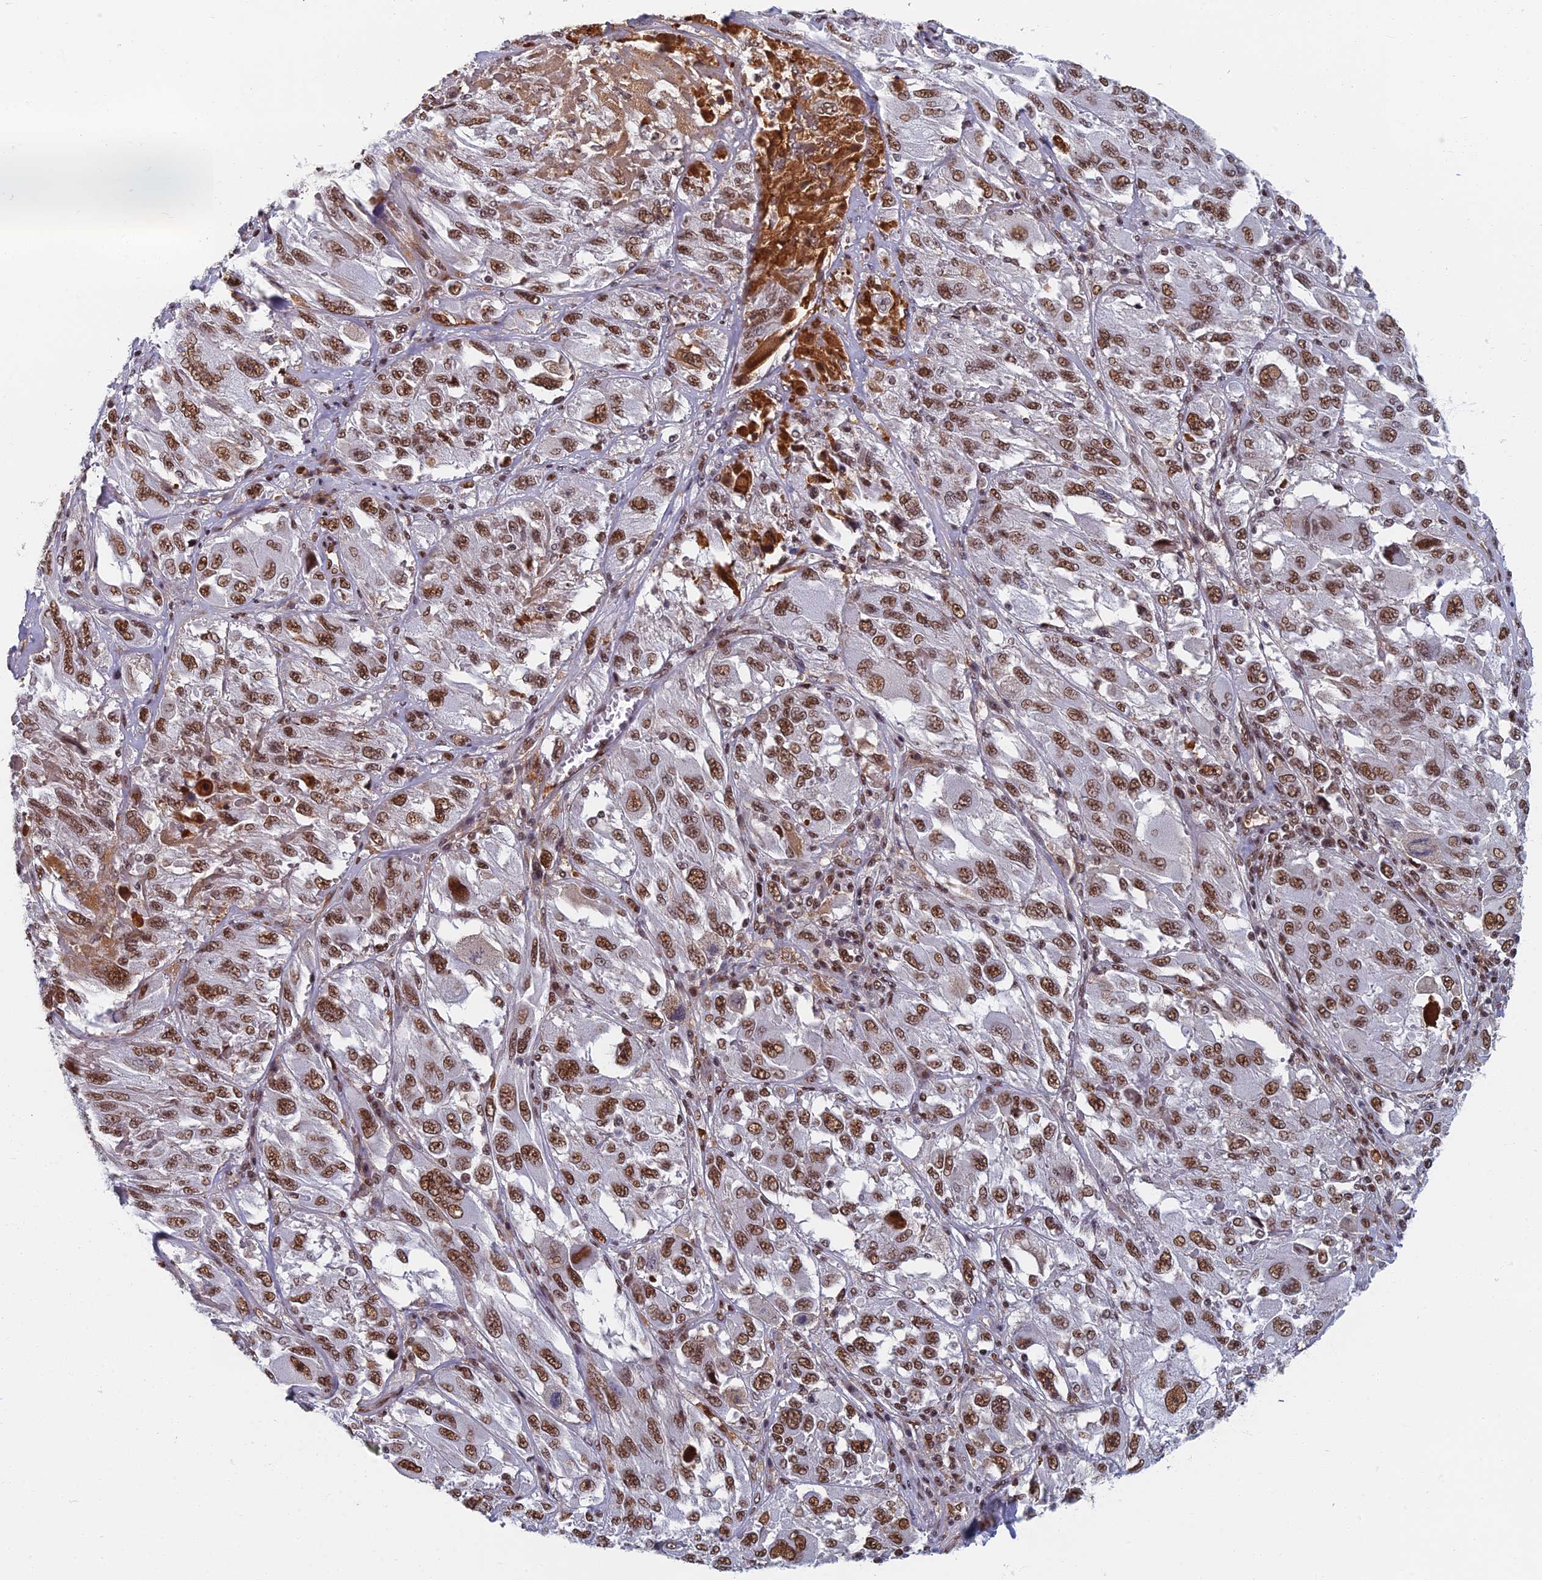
{"staining": {"intensity": "moderate", "quantity": ">75%", "location": "nuclear"}, "tissue": "melanoma", "cell_type": "Tumor cells", "image_type": "cancer", "snomed": [{"axis": "morphology", "description": "Malignant melanoma, NOS"}, {"axis": "topography", "description": "Skin"}], "caption": "This micrograph displays immunohistochemistry (IHC) staining of melanoma, with medium moderate nuclear staining in approximately >75% of tumor cells.", "gene": "TAF13", "patient": {"sex": "female", "age": 91}}